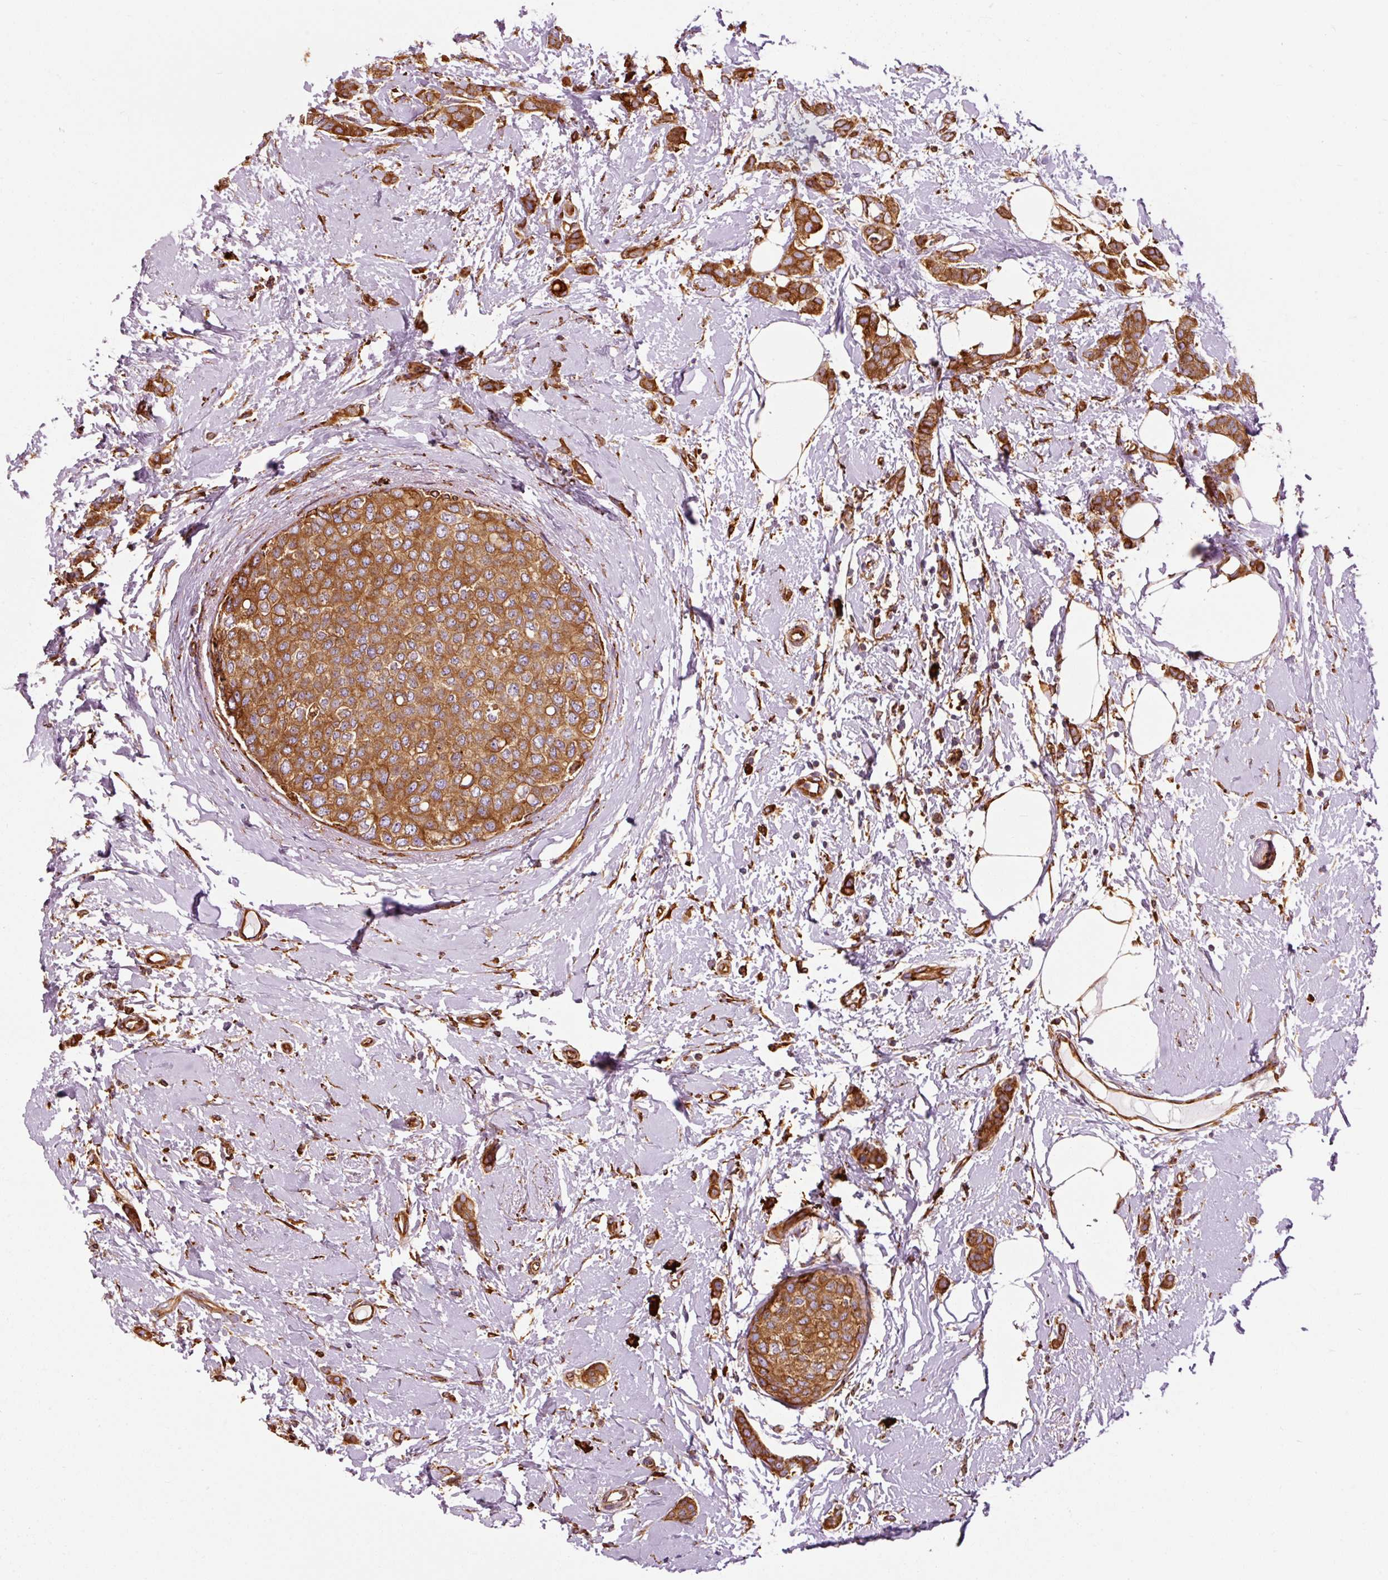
{"staining": {"intensity": "strong", "quantity": ">75%", "location": "cytoplasmic/membranous"}, "tissue": "breast cancer", "cell_type": "Tumor cells", "image_type": "cancer", "snomed": [{"axis": "morphology", "description": "Duct carcinoma"}, {"axis": "topography", "description": "Breast"}], "caption": "Breast invasive ductal carcinoma was stained to show a protein in brown. There is high levels of strong cytoplasmic/membranous staining in approximately >75% of tumor cells.", "gene": "KLC1", "patient": {"sex": "female", "age": 72}}